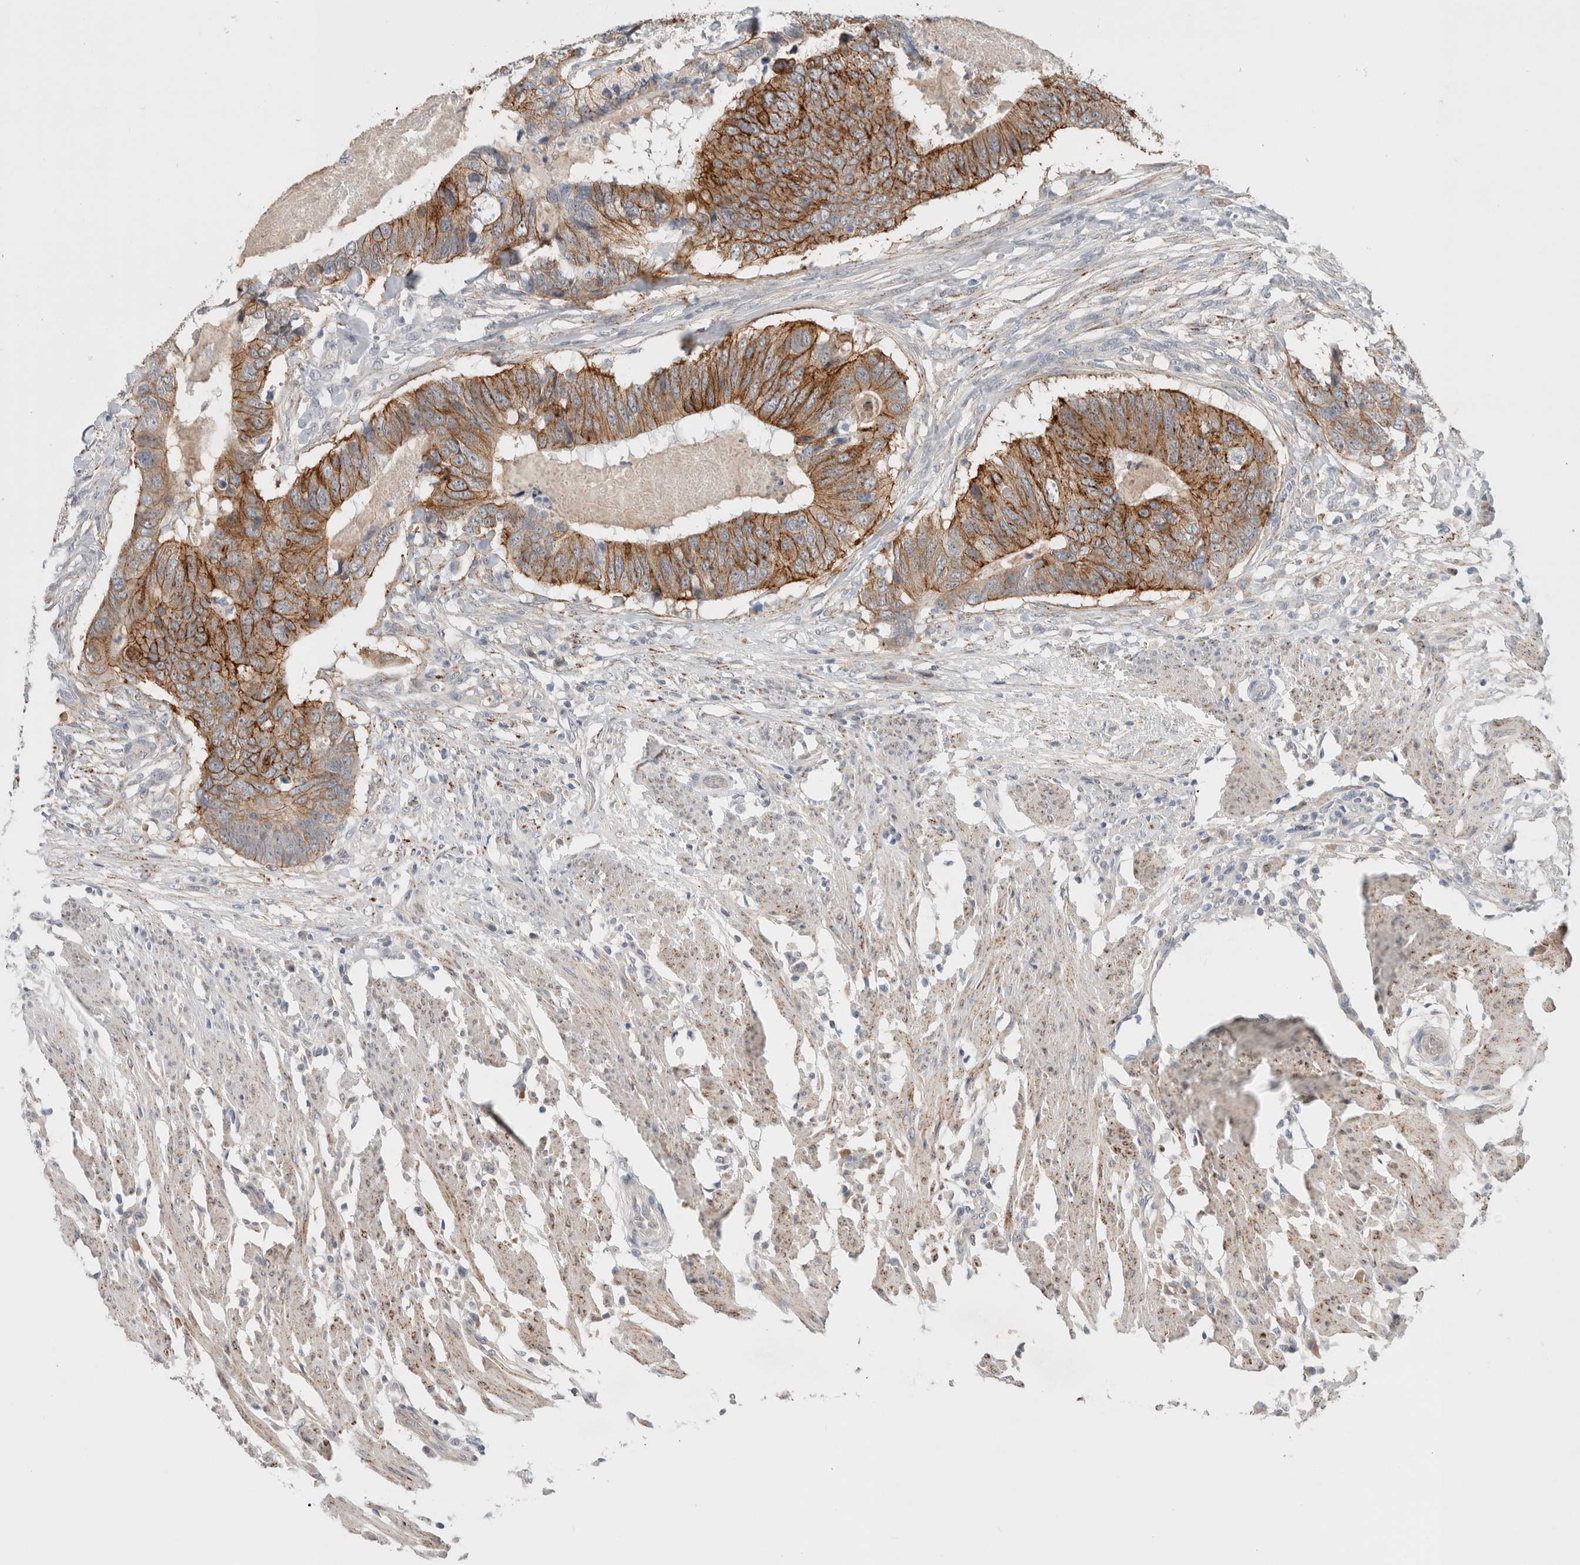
{"staining": {"intensity": "moderate", "quantity": ">75%", "location": "cytoplasmic/membranous"}, "tissue": "colorectal cancer", "cell_type": "Tumor cells", "image_type": "cancer", "snomed": [{"axis": "morphology", "description": "Adenocarcinoma, NOS"}, {"axis": "topography", "description": "Colon"}], "caption": "Protein expression analysis of human colorectal cancer reveals moderate cytoplasmic/membranous expression in approximately >75% of tumor cells.", "gene": "HCN3", "patient": {"sex": "male", "age": 56}}